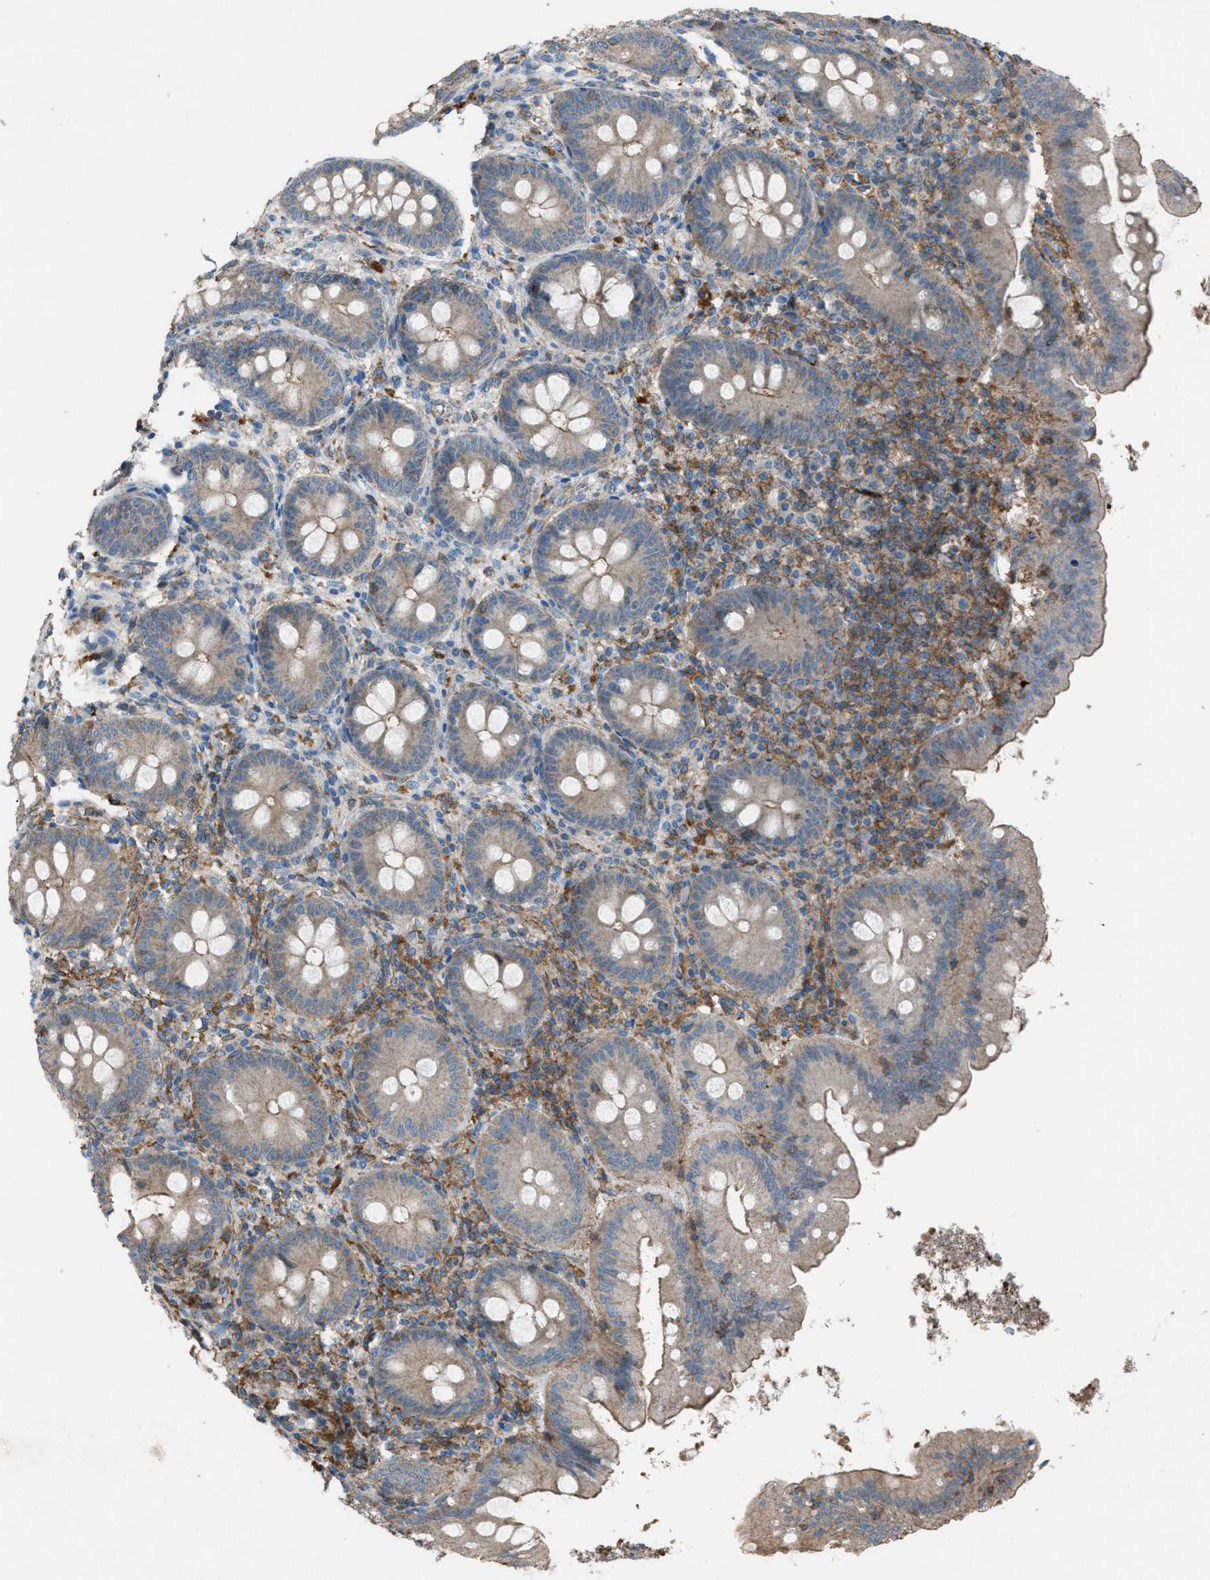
{"staining": {"intensity": "weak", "quantity": ">75%", "location": "cytoplasmic/membranous"}, "tissue": "appendix", "cell_type": "Glandular cells", "image_type": "normal", "snomed": [{"axis": "morphology", "description": "Normal tissue, NOS"}, {"axis": "topography", "description": "Appendix"}], "caption": "This histopathology image demonstrates immunohistochemistry (IHC) staining of benign human appendix, with low weak cytoplasmic/membranous positivity in about >75% of glandular cells.", "gene": "NCK2", "patient": {"sex": "male", "age": 56}}